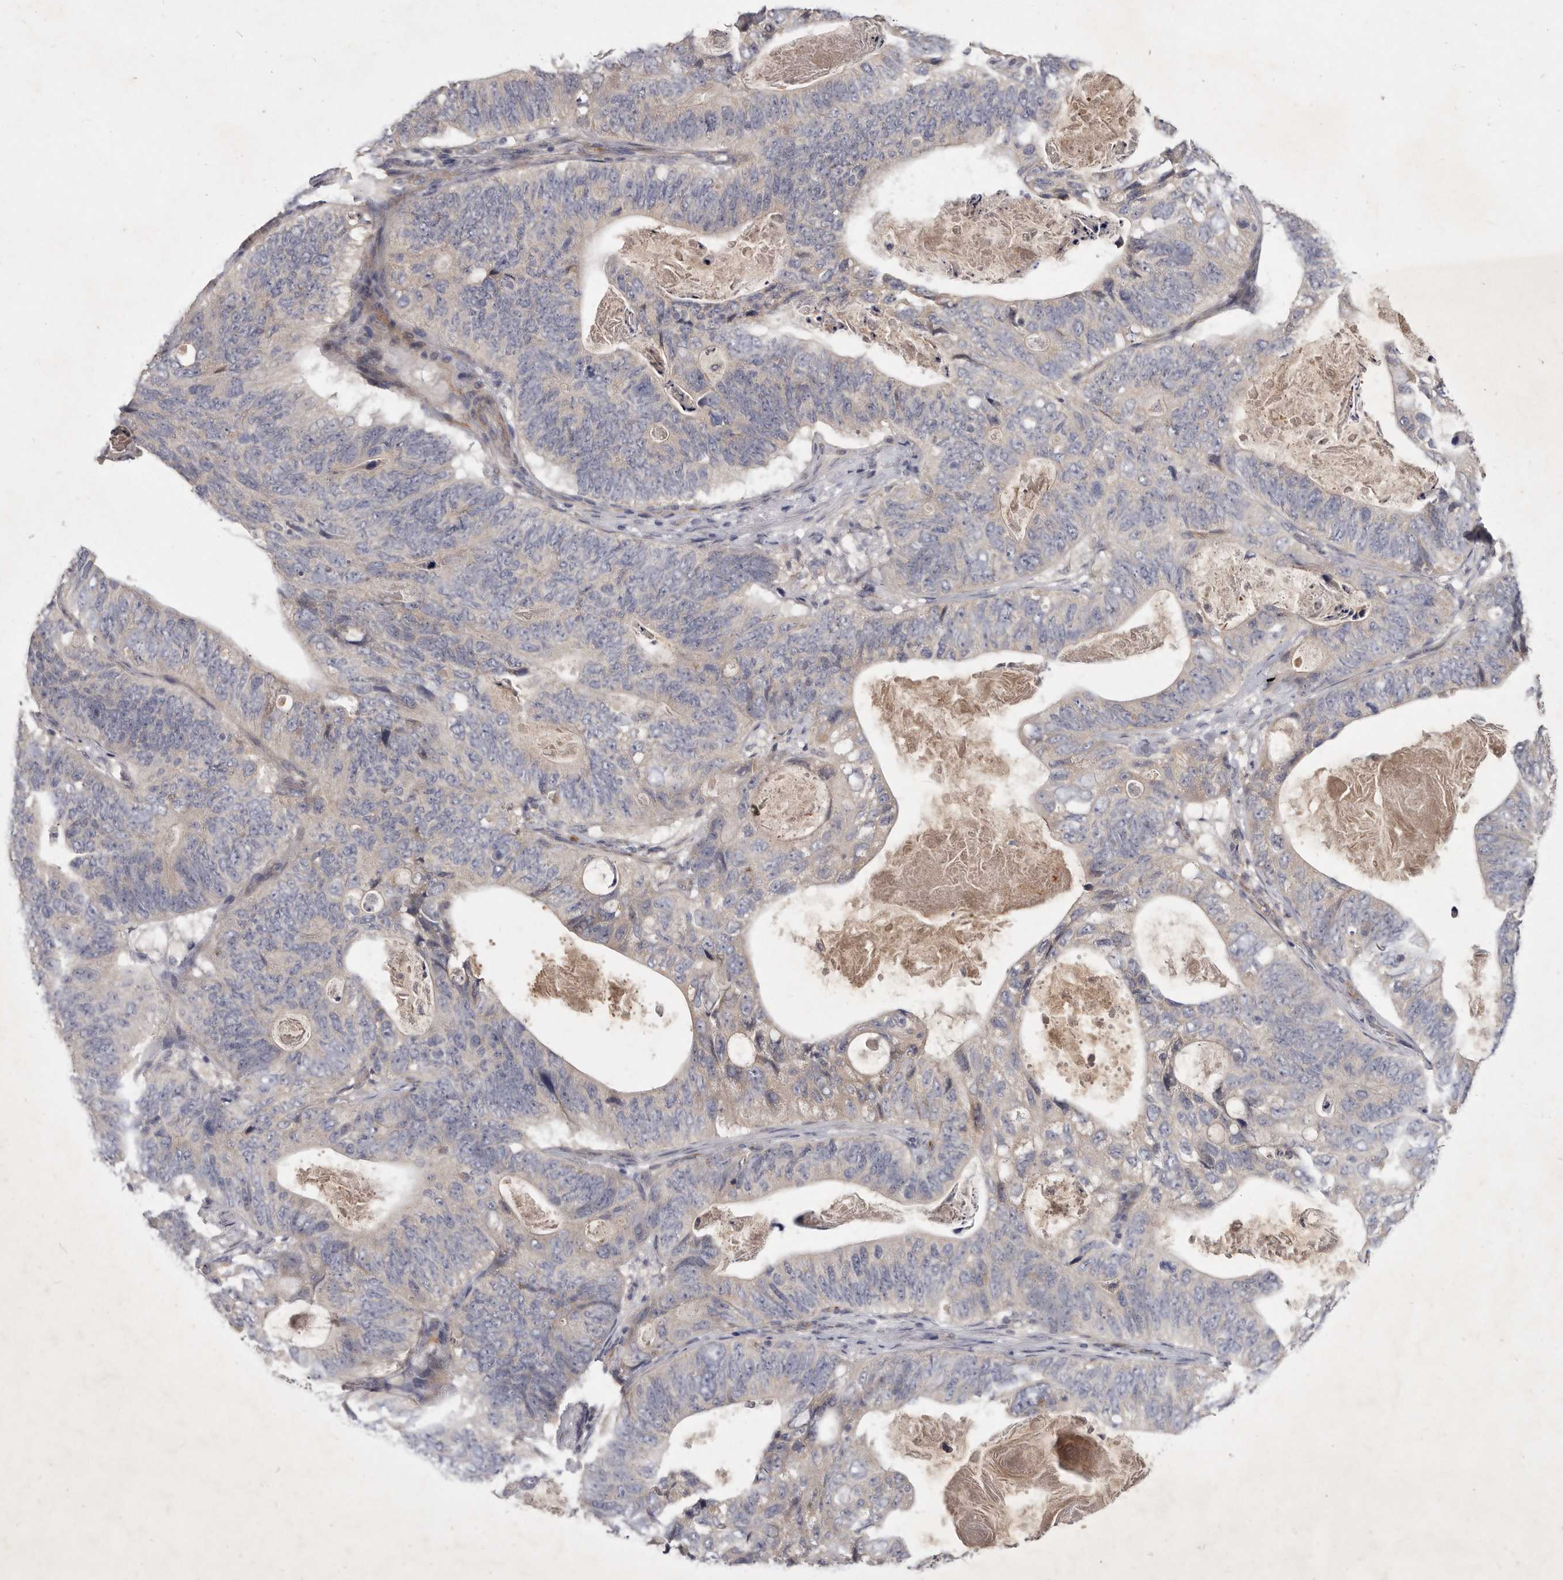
{"staining": {"intensity": "negative", "quantity": "none", "location": "none"}, "tissue": "stomach cancer", "cell_type": "Tumor cells", "image_type": "cancer", "snomed": [{"axis": "morphology", "description": "Normal tissue, NOS"}, {"axis": "morphology", "description": "Adenocarcinoma, NOS"}, {"axis": "topography", "description": "Stomach"}], "caption": "The photomicrograph demonstrates no significant staining in tumor cells of stomach adenocarcinoma.", "gene": "SLC22A1", "patient": {"sex": "female", "age": 89}}